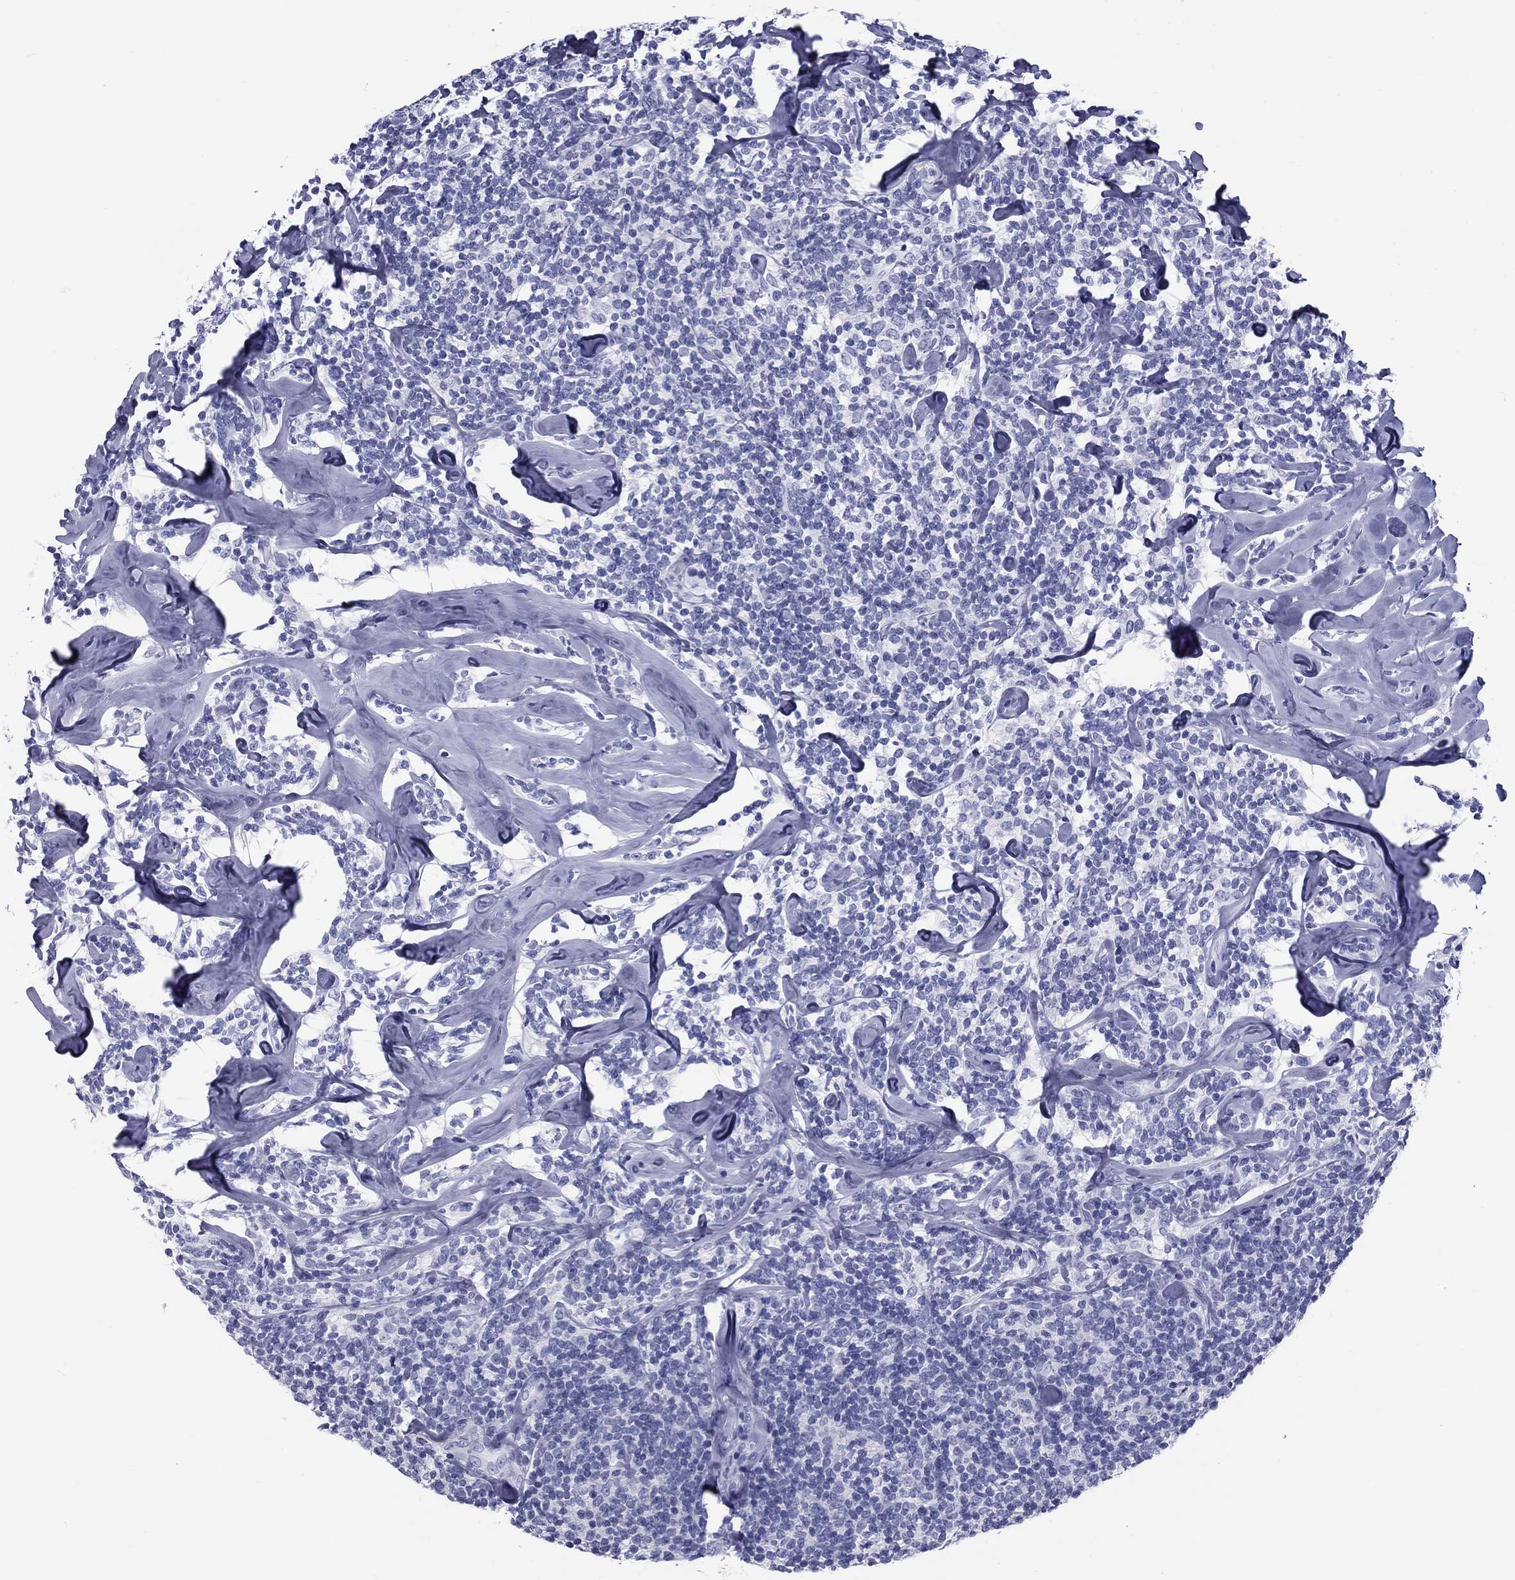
{"staining": {"intensity": "negative", "quantity": "none", "location": "none"}, "tissue": "lymphoma", "cell_type": "Tumor cells", "image_type": "cancer", "snomed": [{"axis": "morphology", "description": "Malignant lymphoma, non-Hodgkin's type, Low grade"}, {"axis": "topography", "description": "Lymph node"}], "caption": "Tumor cells show no significant expression in lymphoma.", "gene": "DNALI1", "patient": {"sex": "female", "age": 56}}